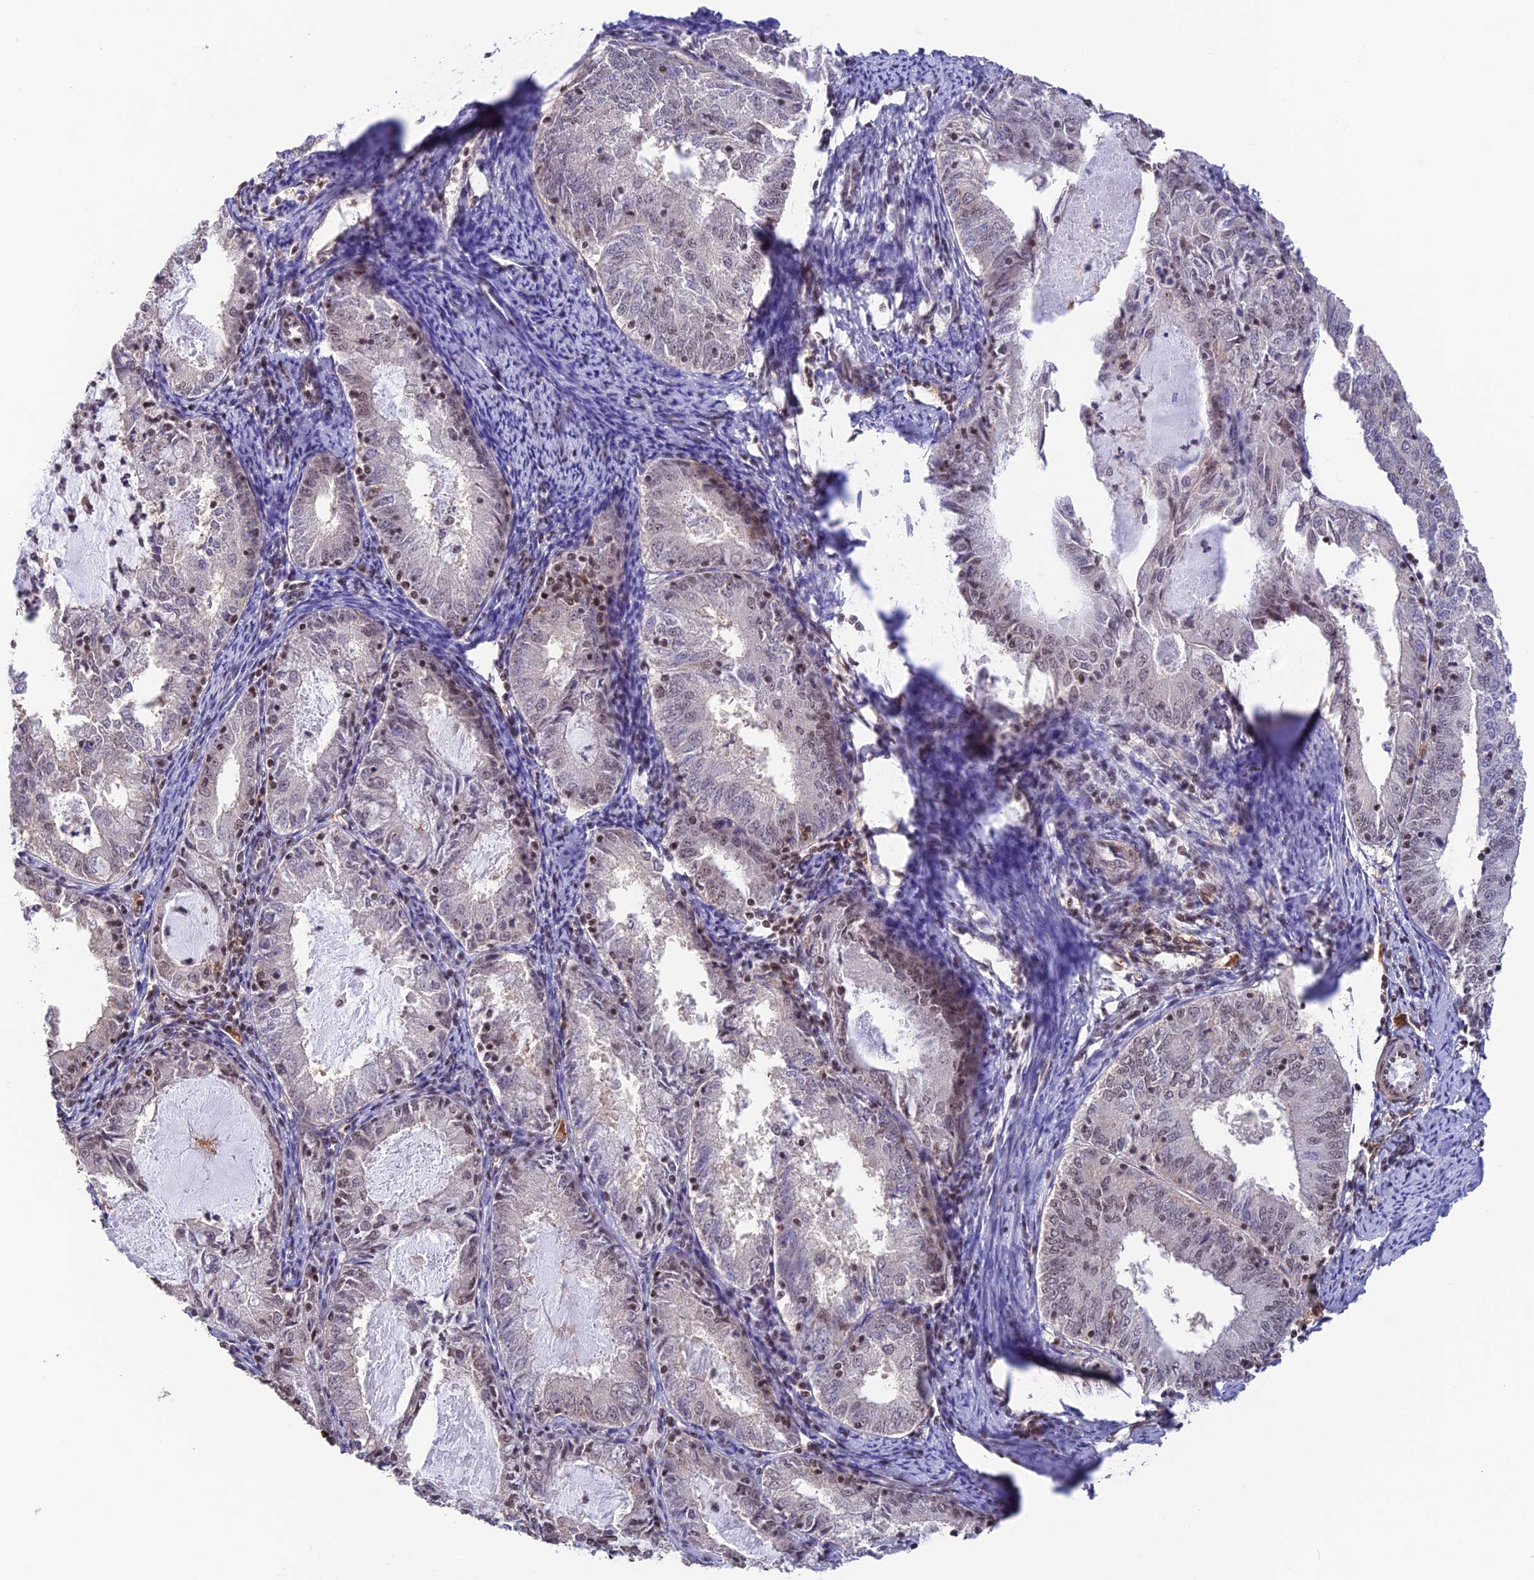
{"staining": {"intensity": "moderate", "quantity": "25%-75%", "location": "nuclear"}, "tissue": "endometrial cancer", "cell_type": "Tumor cells", "image_type": "cancer", "snomed": [{"axis": "morphology", "description": "Adenocarcinoma, NOS"}, {"axis": "topography", "description": "Endometrium"}], "caption": "The image reveals a brown stain indicating the presence of a protein in the nuclear of tumor cells in endometrial adenocarcinoma.", "gene": "THAP11", "patient": {"sex": "female", "age": 57}}